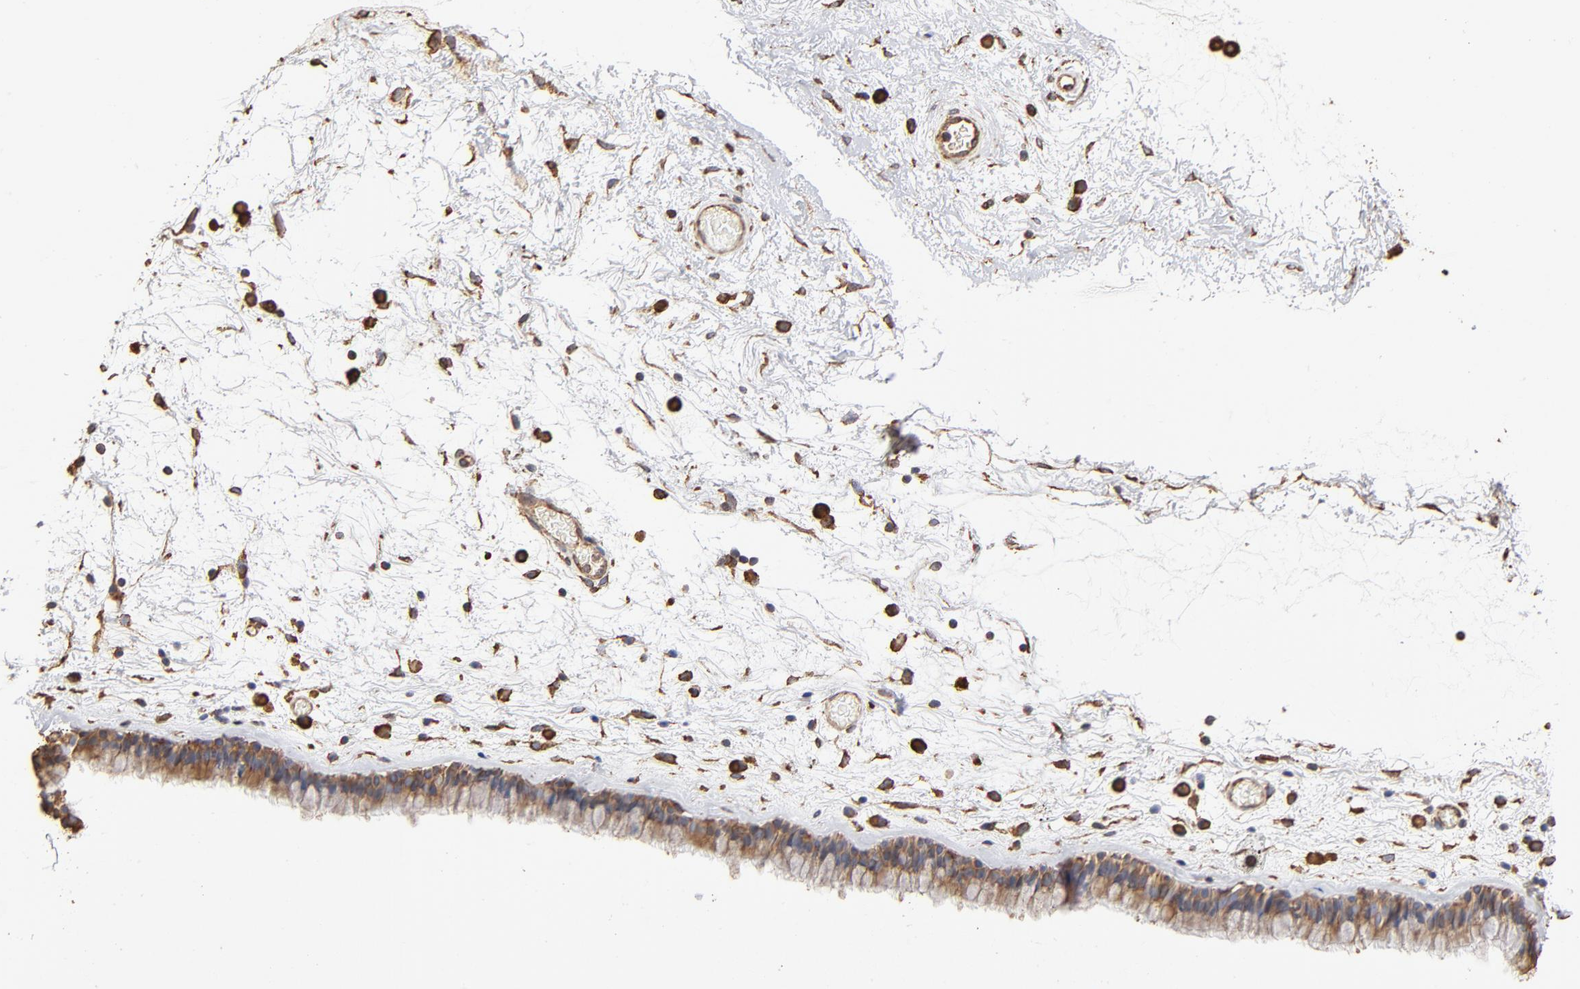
{"staining": {"intensity": "weak", "quantity": ">75%", "location": "cytoplasmic/membranous"}, "tissue": "nasopharynx", "cell_type": "Respiratory epithelial cells", "image_type": "normal", "snomed": [{"axis": "morphology", "description": "Normal tissue, NOS"}, {"axis": "morphology", "description": "Inflammation, NOS"}, {"axis": "topography", "description": "Nasopharynx"}], "caption": "Unremarkable nasopharynx demonstrates weak cytoplasmic/membranous staining in approximately >75% of respiratory epithelial cells.", "gene": "PDIA3", "patient": {"sex": "male", "age": 48}}